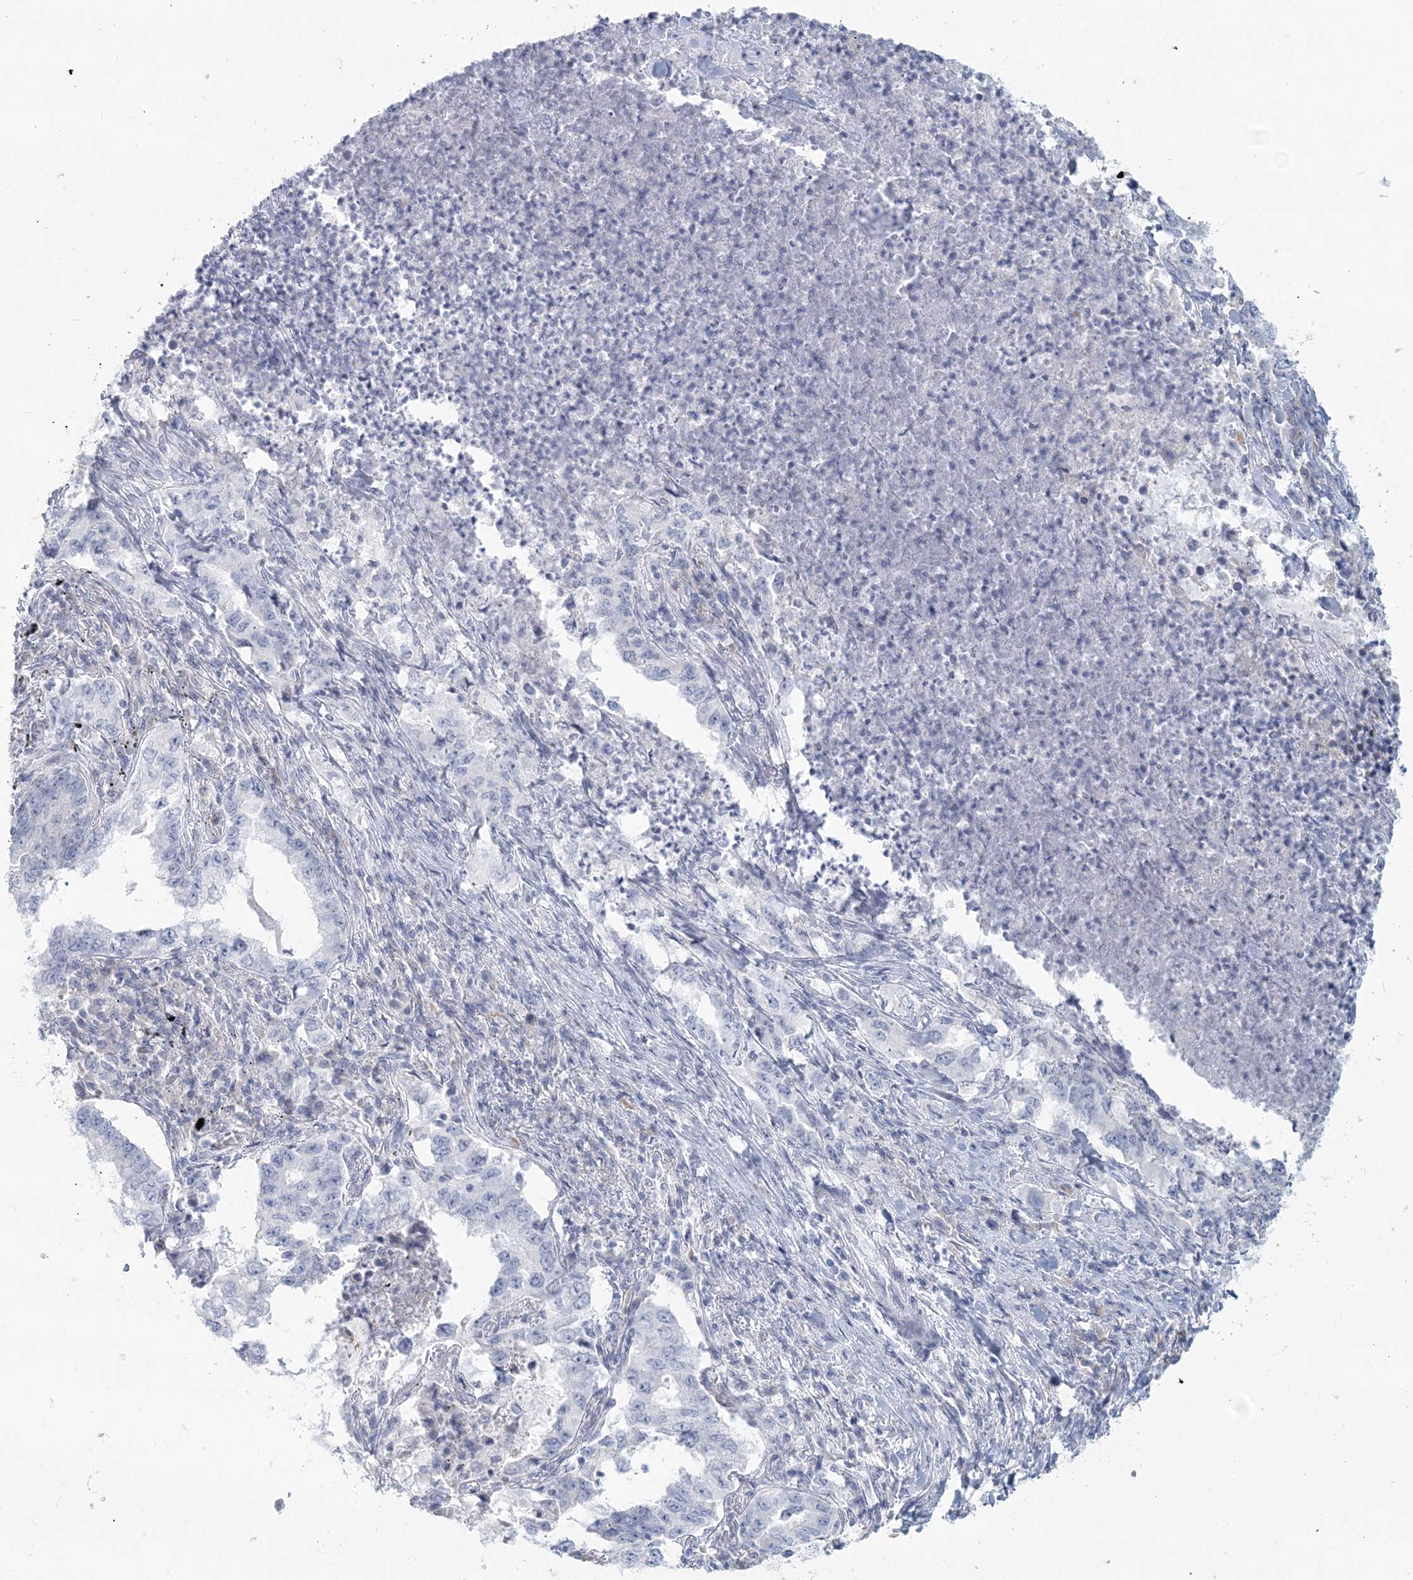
{"staining": {"intensity": "negative", "quantity": "none", "location": "none"}, "tissue": "lung cancer", "cell_type": "Tumor cells", "image_type": "cancer", "snomed": [{"axis": "morphology", "description": "Adenocarcinoma, NOS"}, {"axis": "topography", "description": "Lung"}], "caption": "Lung adenocarcinoma stained for a protein using immunohistochemistry reveals no positivity tumor cells.", "gene": "CSN1S1", "patient": {"sex": "female", "age": 51}}